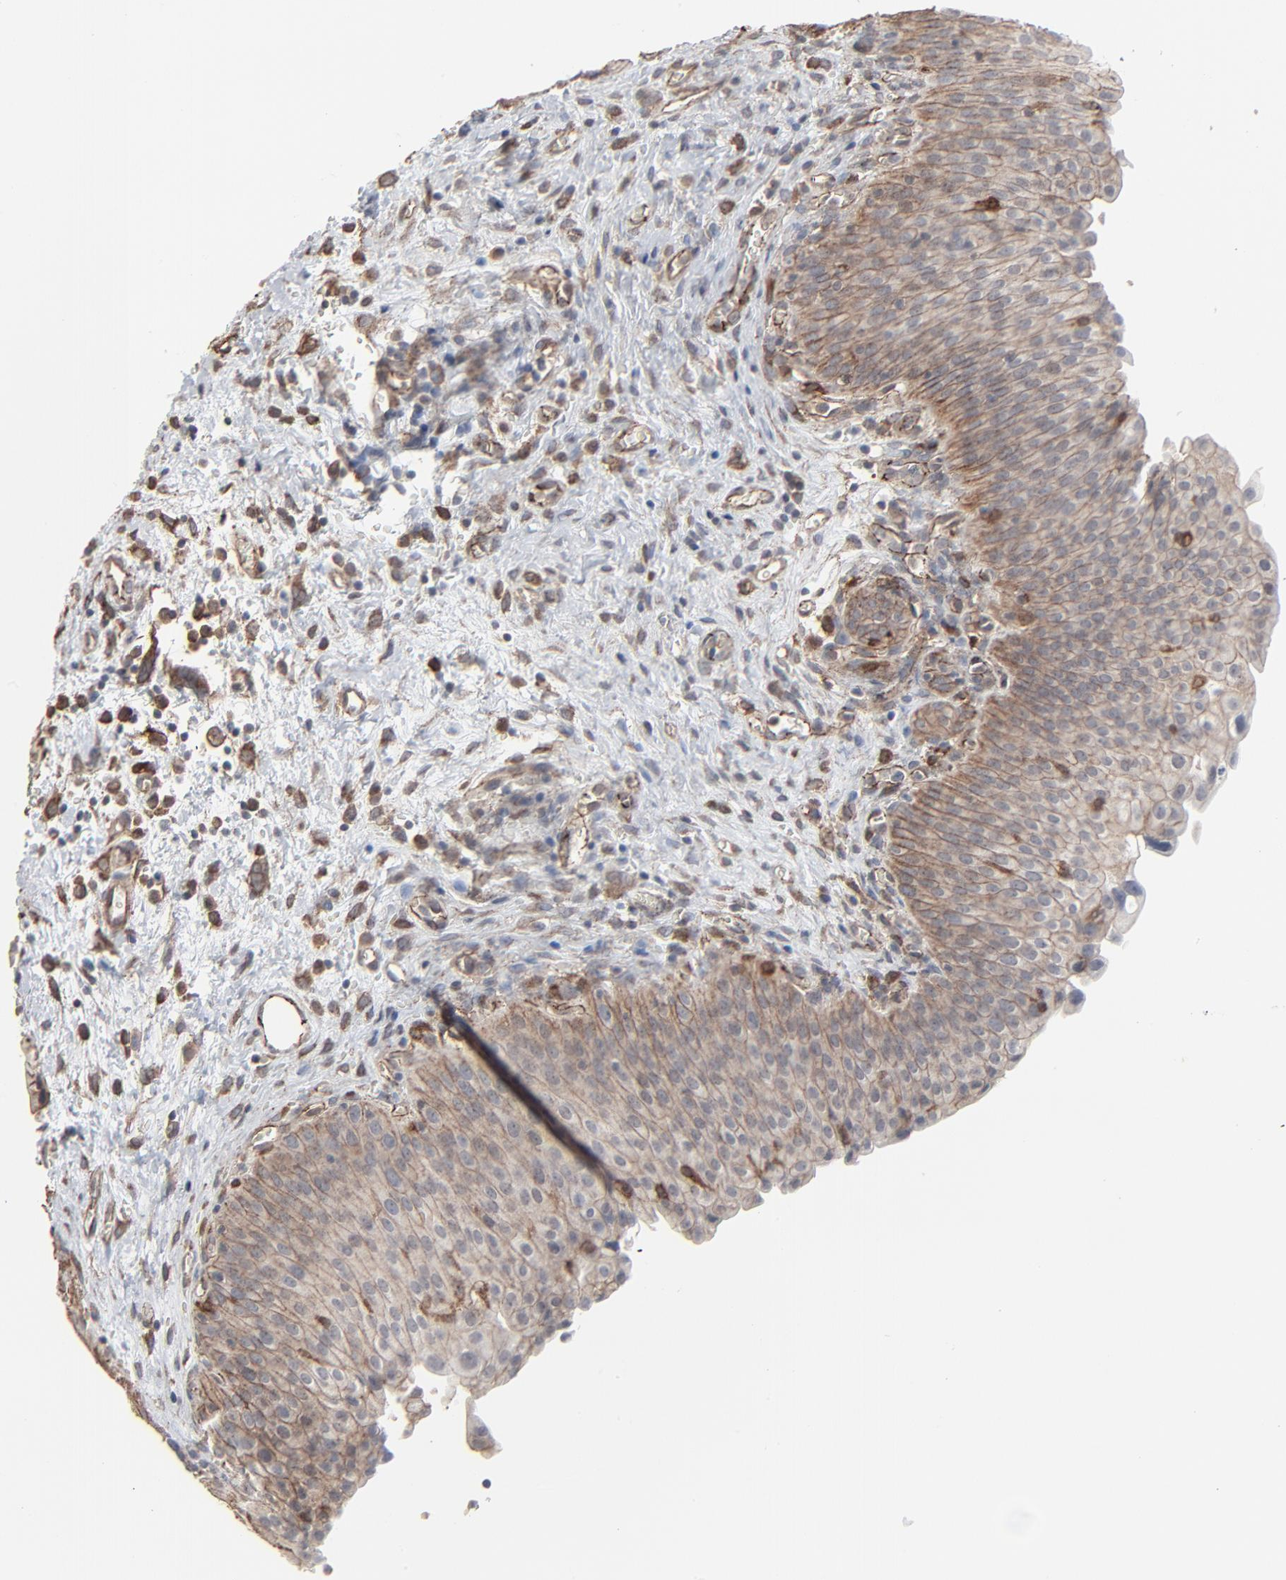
{"staining": {"intensity": "moderate", "quantity": ">75%", "location": "cytoplasmic/membranous"}, "tissue": "urinary bladder", "cell_type": "Urothelial cells", "image_type": "normal", "snomed": [{"axis": "morphology", "description": "Normal tissue, NOS"}, {"axis": "morphology", "description": "Dysplasia, NOS"}, {"axis": "topography", "description": "Urinary bladder"}], "caption": "Protein expression analysis of benign human urinary bladder reveals moderate cytoplasmic/membranous expression in approximately >75% of urothelial cells. (DAB IHC with brightfield microscopy, high magnification).", "gene": "CTNND1", "patient": {"sex": "male", "age": 35}}